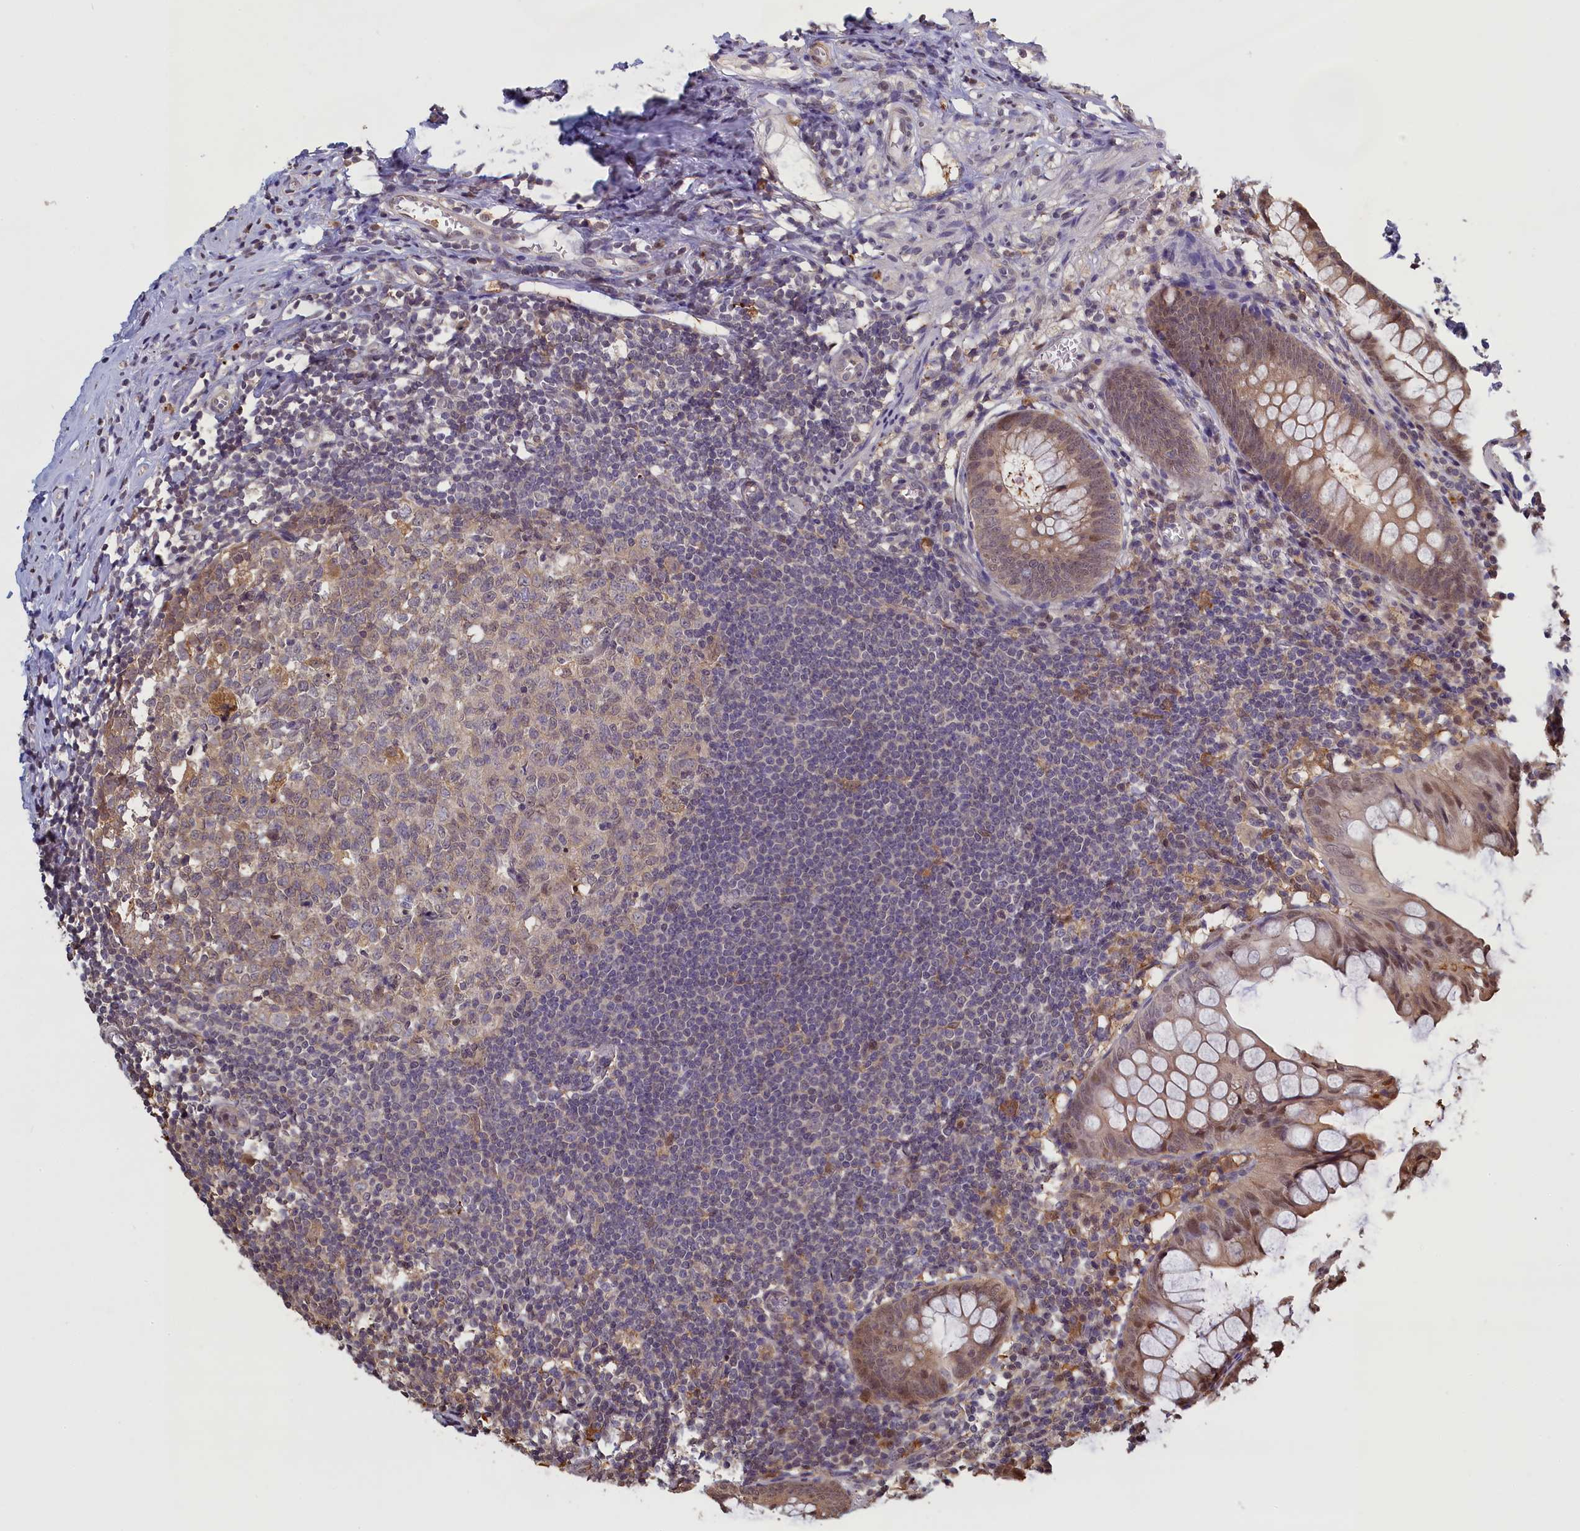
{"staining": {"intensity": "moderate", "quantity": ">75%", "location": "nuclear"}, "tissue": "appendix", "cell_type": "Glandular cells", "image_type": "normal", "snomed": [{"axis": "morphology", "description": "Normal tissue, NOS"}, {"axis": "topography", "description": "Appendix"}], "caption": "A photomicrograph of appendix stained for a protein exhibits moderate nuclear brown staining in glandular cells.", "gene": "UCHL3", "patient": {"sex": "female", "age": 51}}